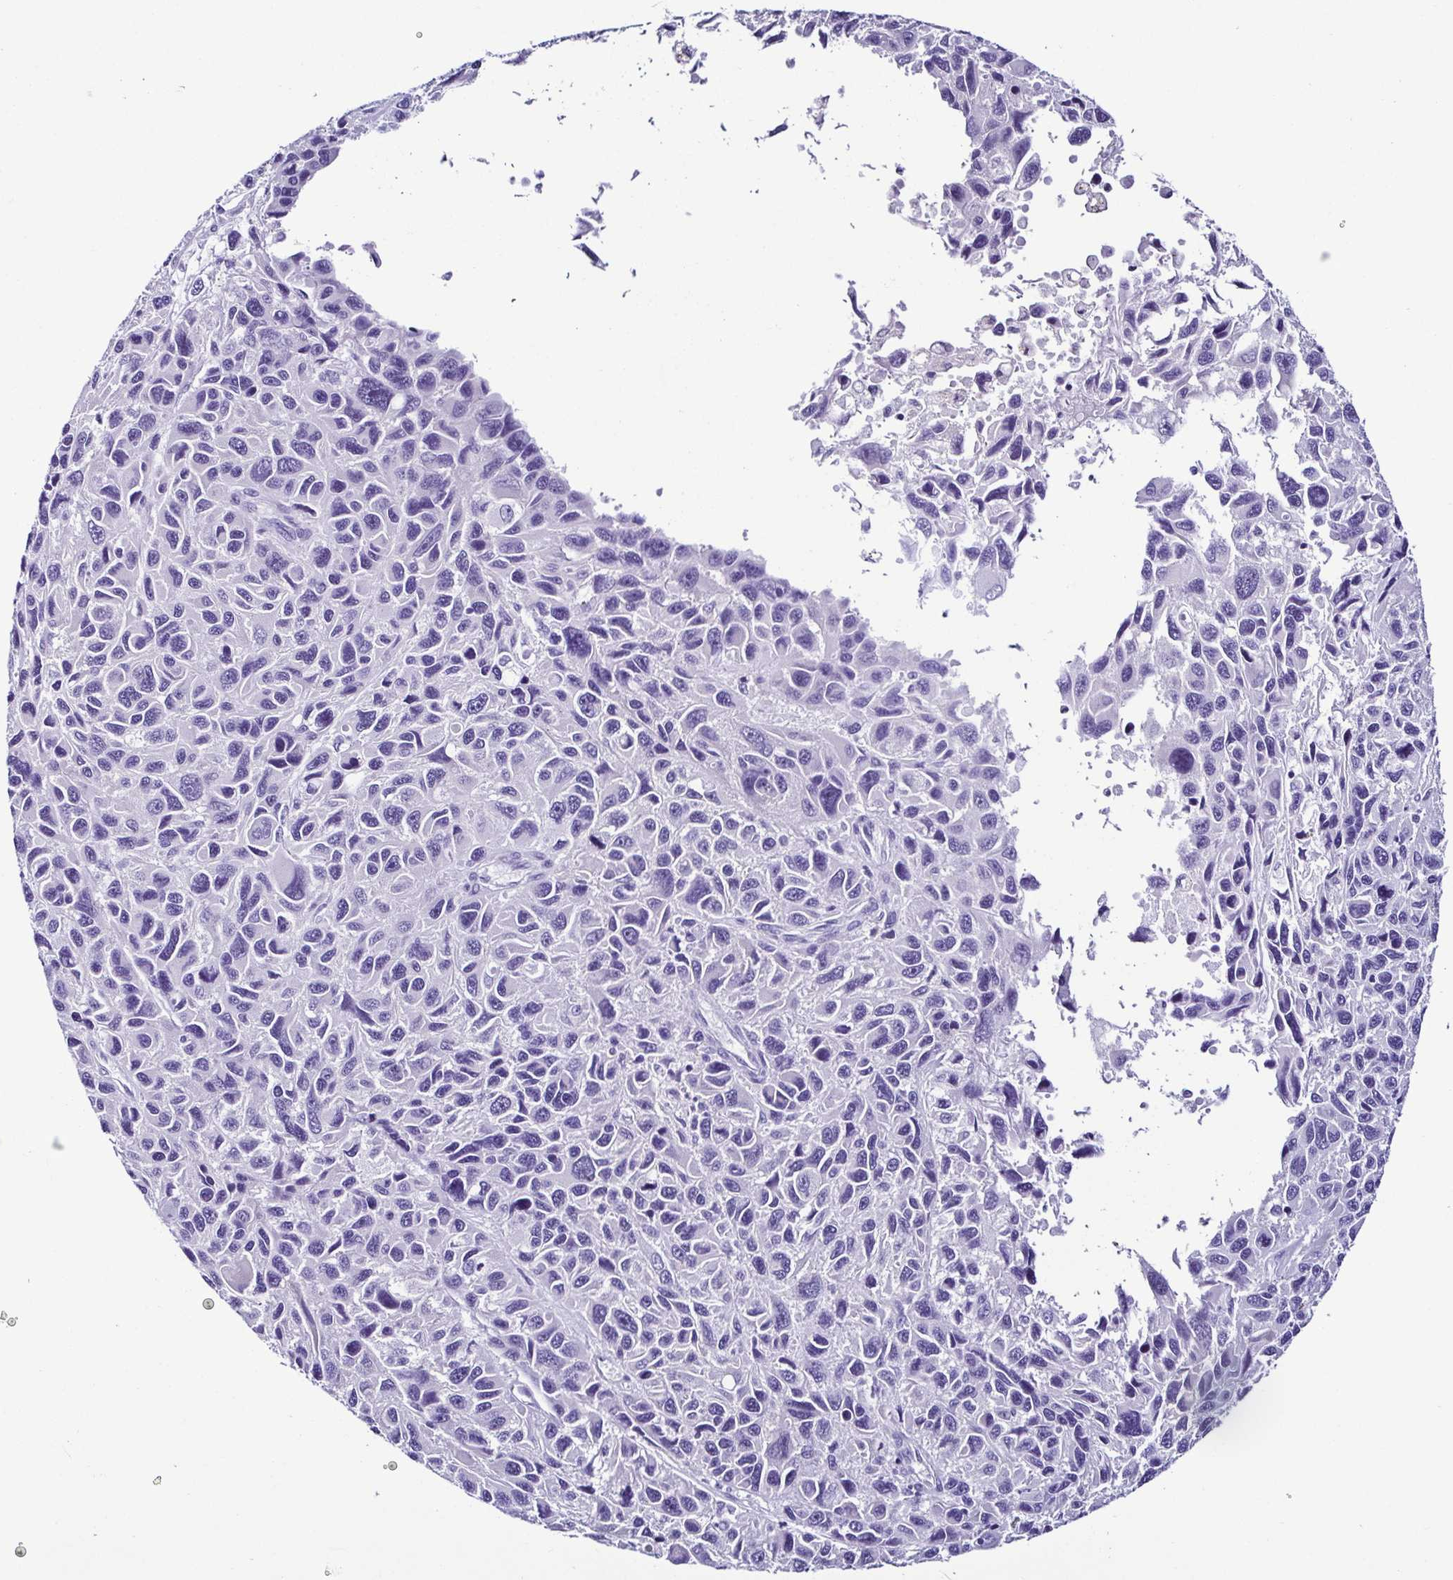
{"staining": {"intensity": "negative", "quantity": "none", "location": "none"}, "tissue": "melanoma", "cell_type": "Tumor cells", "image_type": "cancer", "snomed": [{"axis": "morphology", "description": "Malignant melanoma, NOS"}, {"axis": "topography", "description": "Skin"}], "caption": "Malignant melanoma was stained to show a protein in brown. There is no significant staining in tumor cells.", "gene": "SRL", "patient": {"sex": "male", "age": 53}}